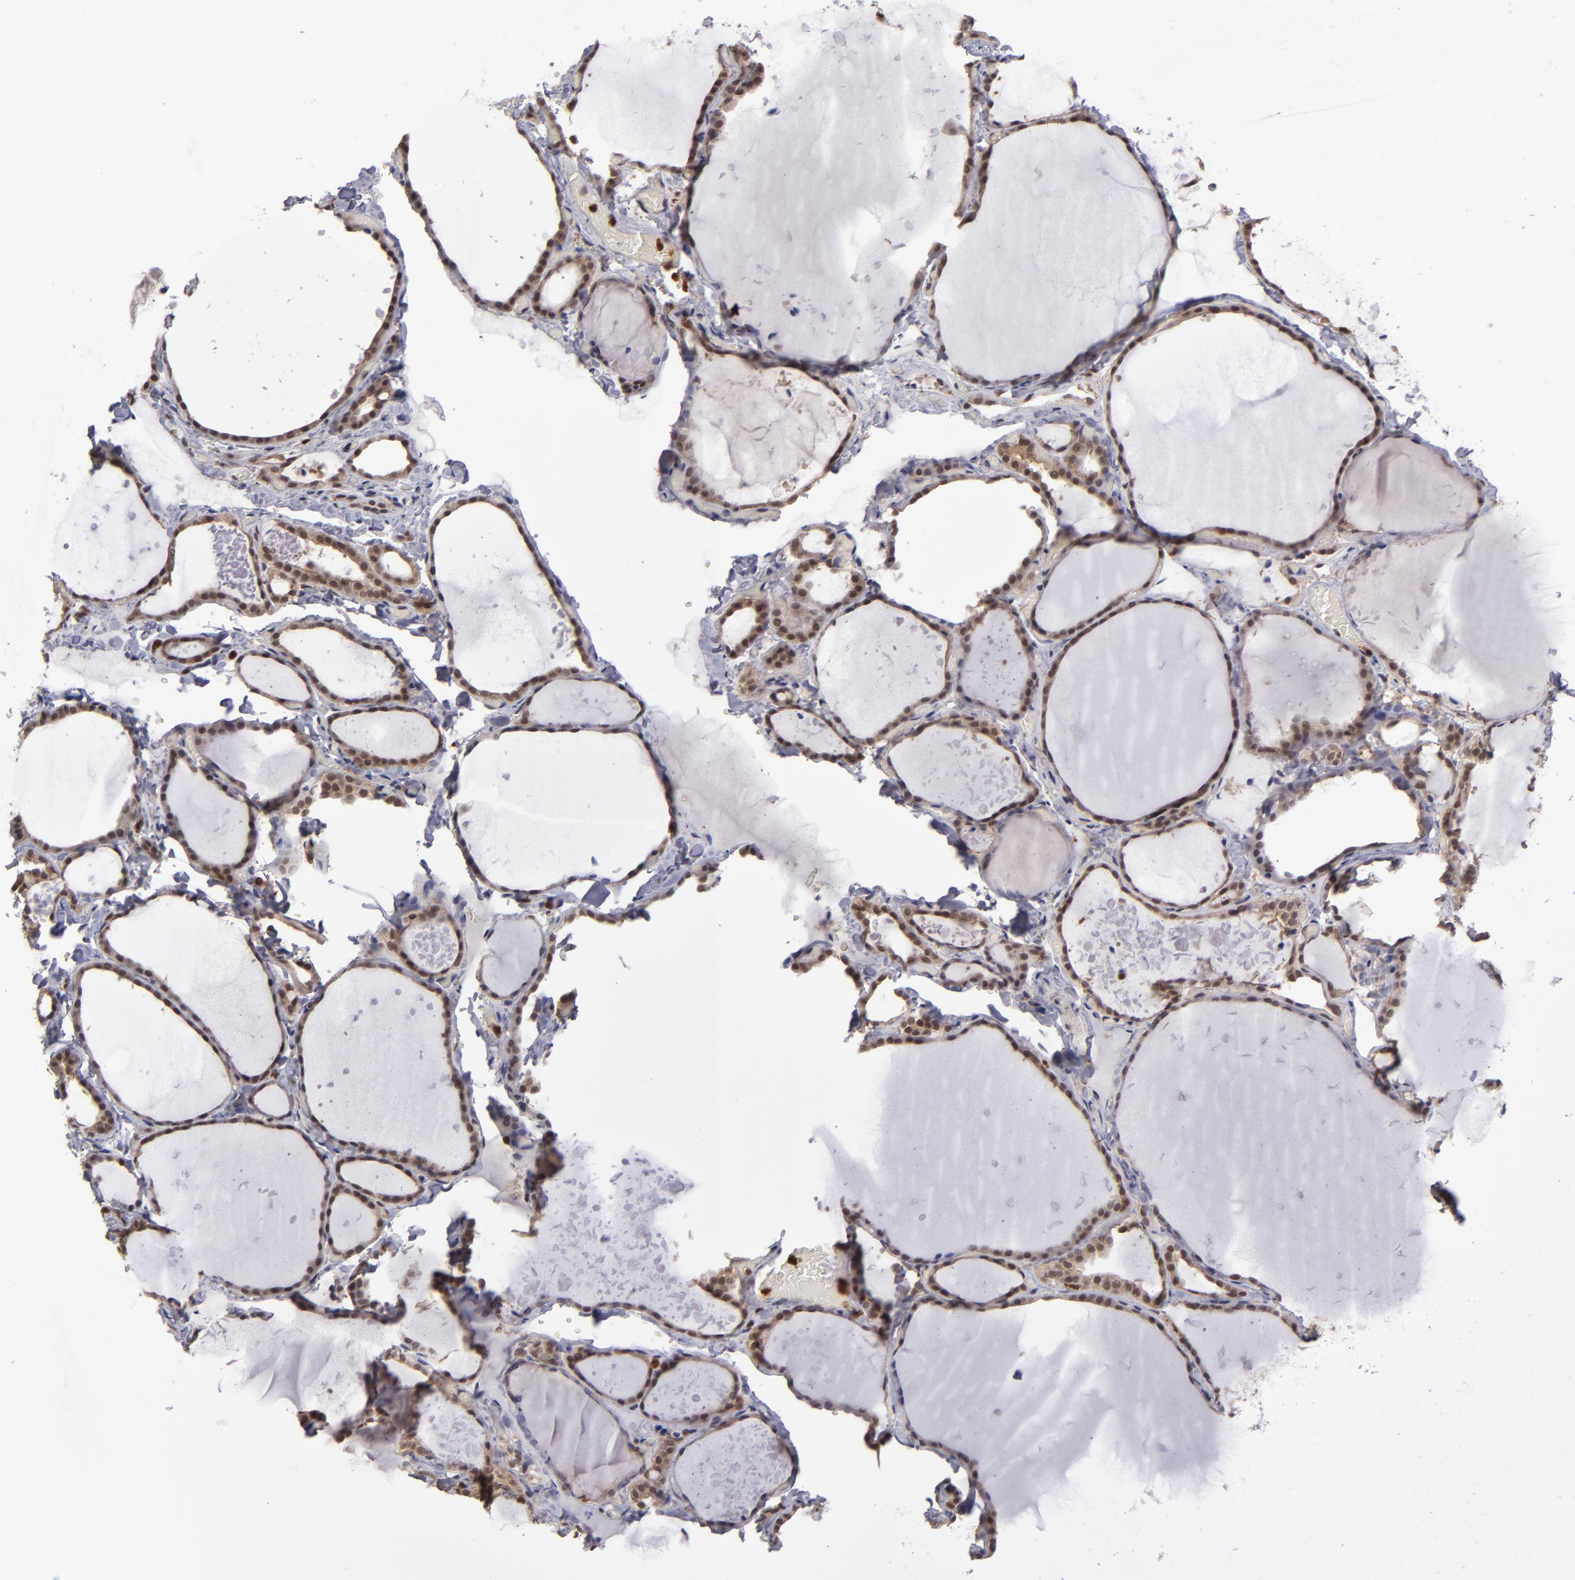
{"staining": {"intensity": "moderate", "quantity": "25%-75%", "location": "cytoplasmic/membranous,nuclear"}, "tissue": "thyroid gland", "cell_type": "Glandular cells", "image_type": "normal", "snomed": [{"axis": "morphology", "description": "Normal tissue, NOS"}, {"axis": "topography", "description": "Thyroid gland"}], "caption": "A brown stain highlights moderate cytoplasmic/membranous,nuclear expression of a protein in glandular cells of normal thyroid gland.", "gene": "GRB2", "patient": {"sex": "female", "age": 22}}